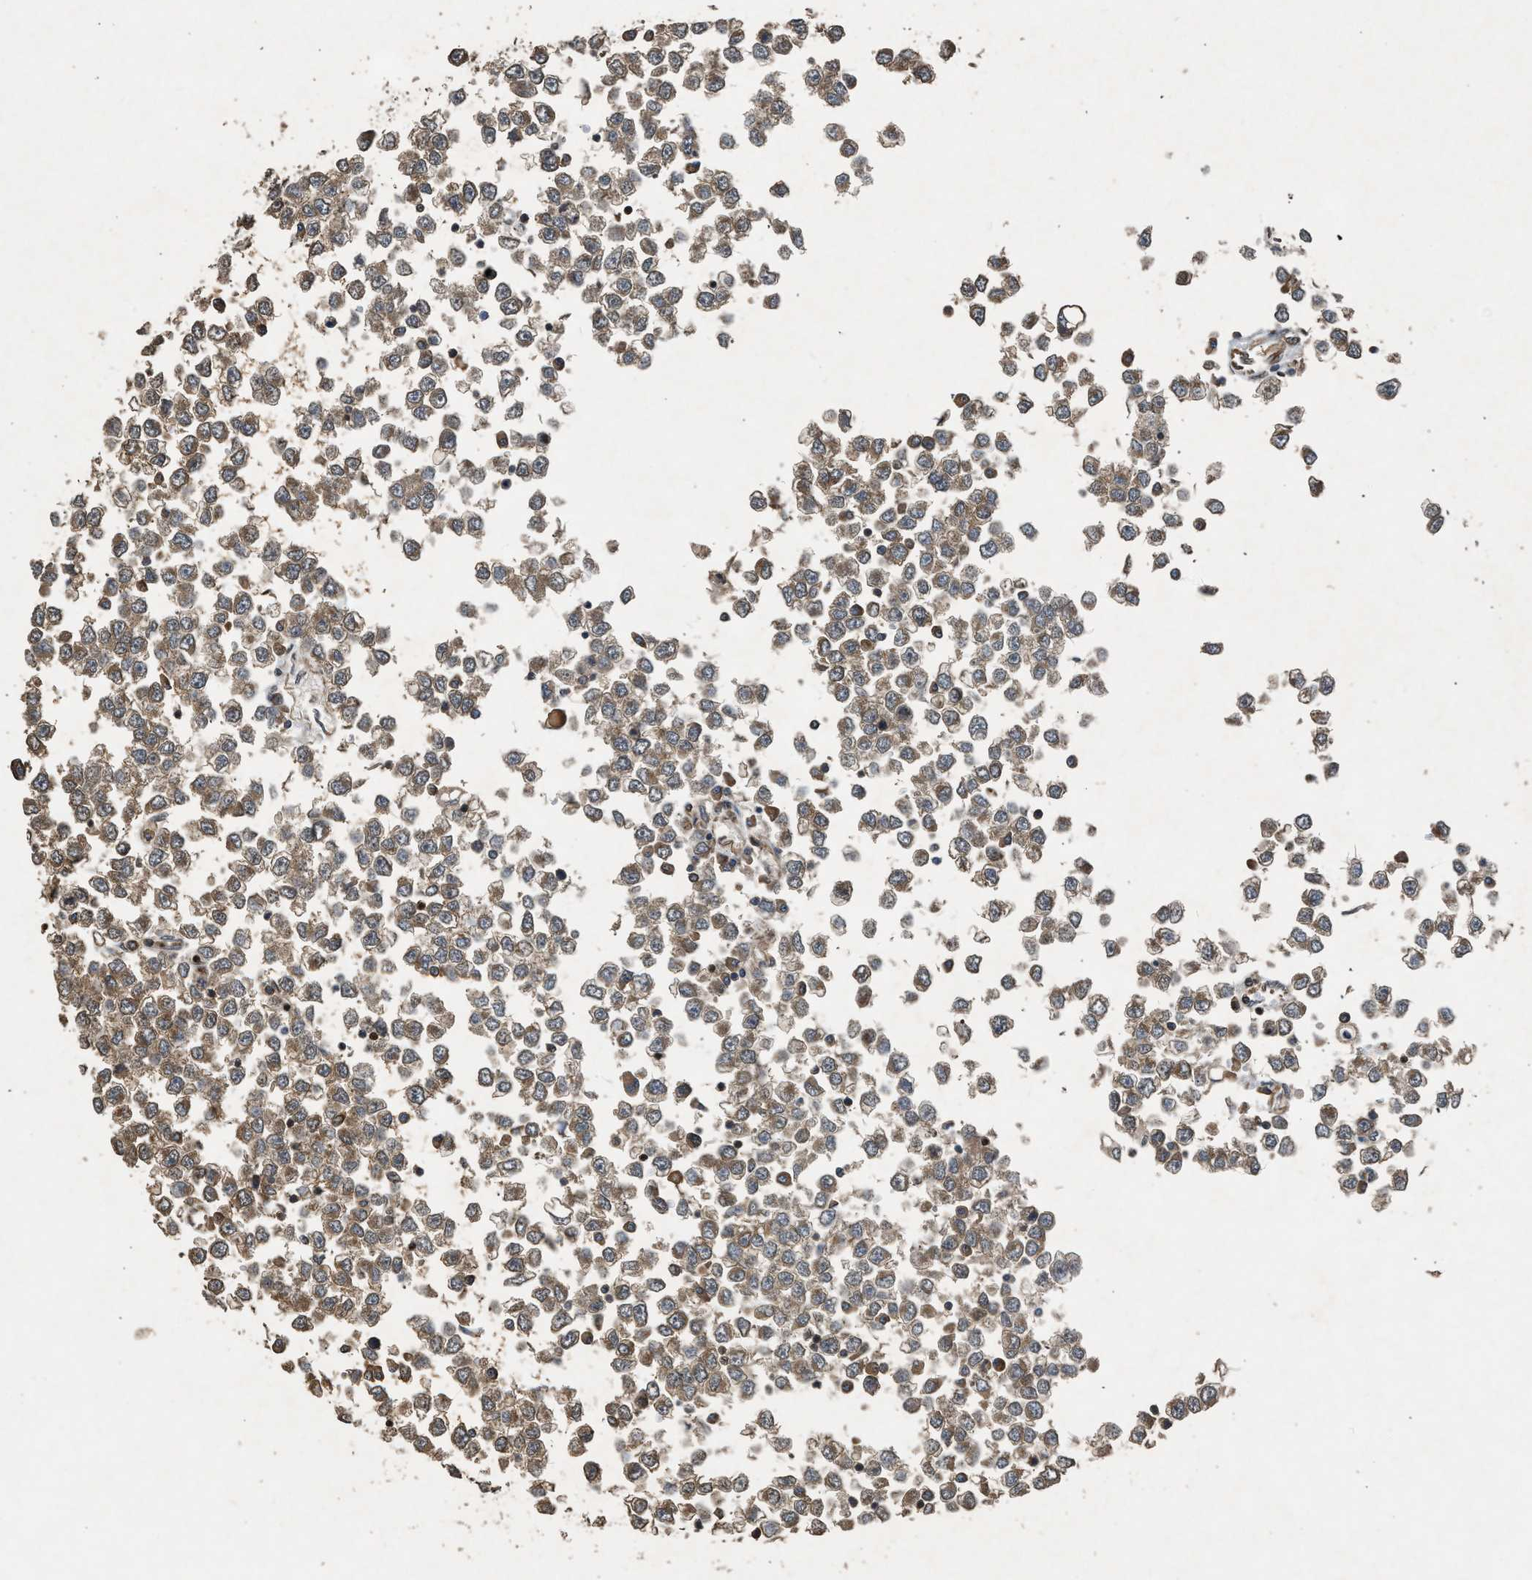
{"staining": {"intensity": "moderate", "quantity": "<25%", "location": "cytoplasmic/membranous"}, "tissue": "testis cancer", "cell_type": "Tumor cells", "image_type": "cancer", "snomed": [{"axis": "morphology", "description": "Seminoma, NOS"}, {"axis": "topography", "description": "Testis"}], "caption": "Human seminoma (testis) stained with a brown dye shows moderate cytoplasmic/membranous positive expression in about <25% of tumor cells.", "gene": "HIP1R", "patient": {"sex": "male", "age": 65}}